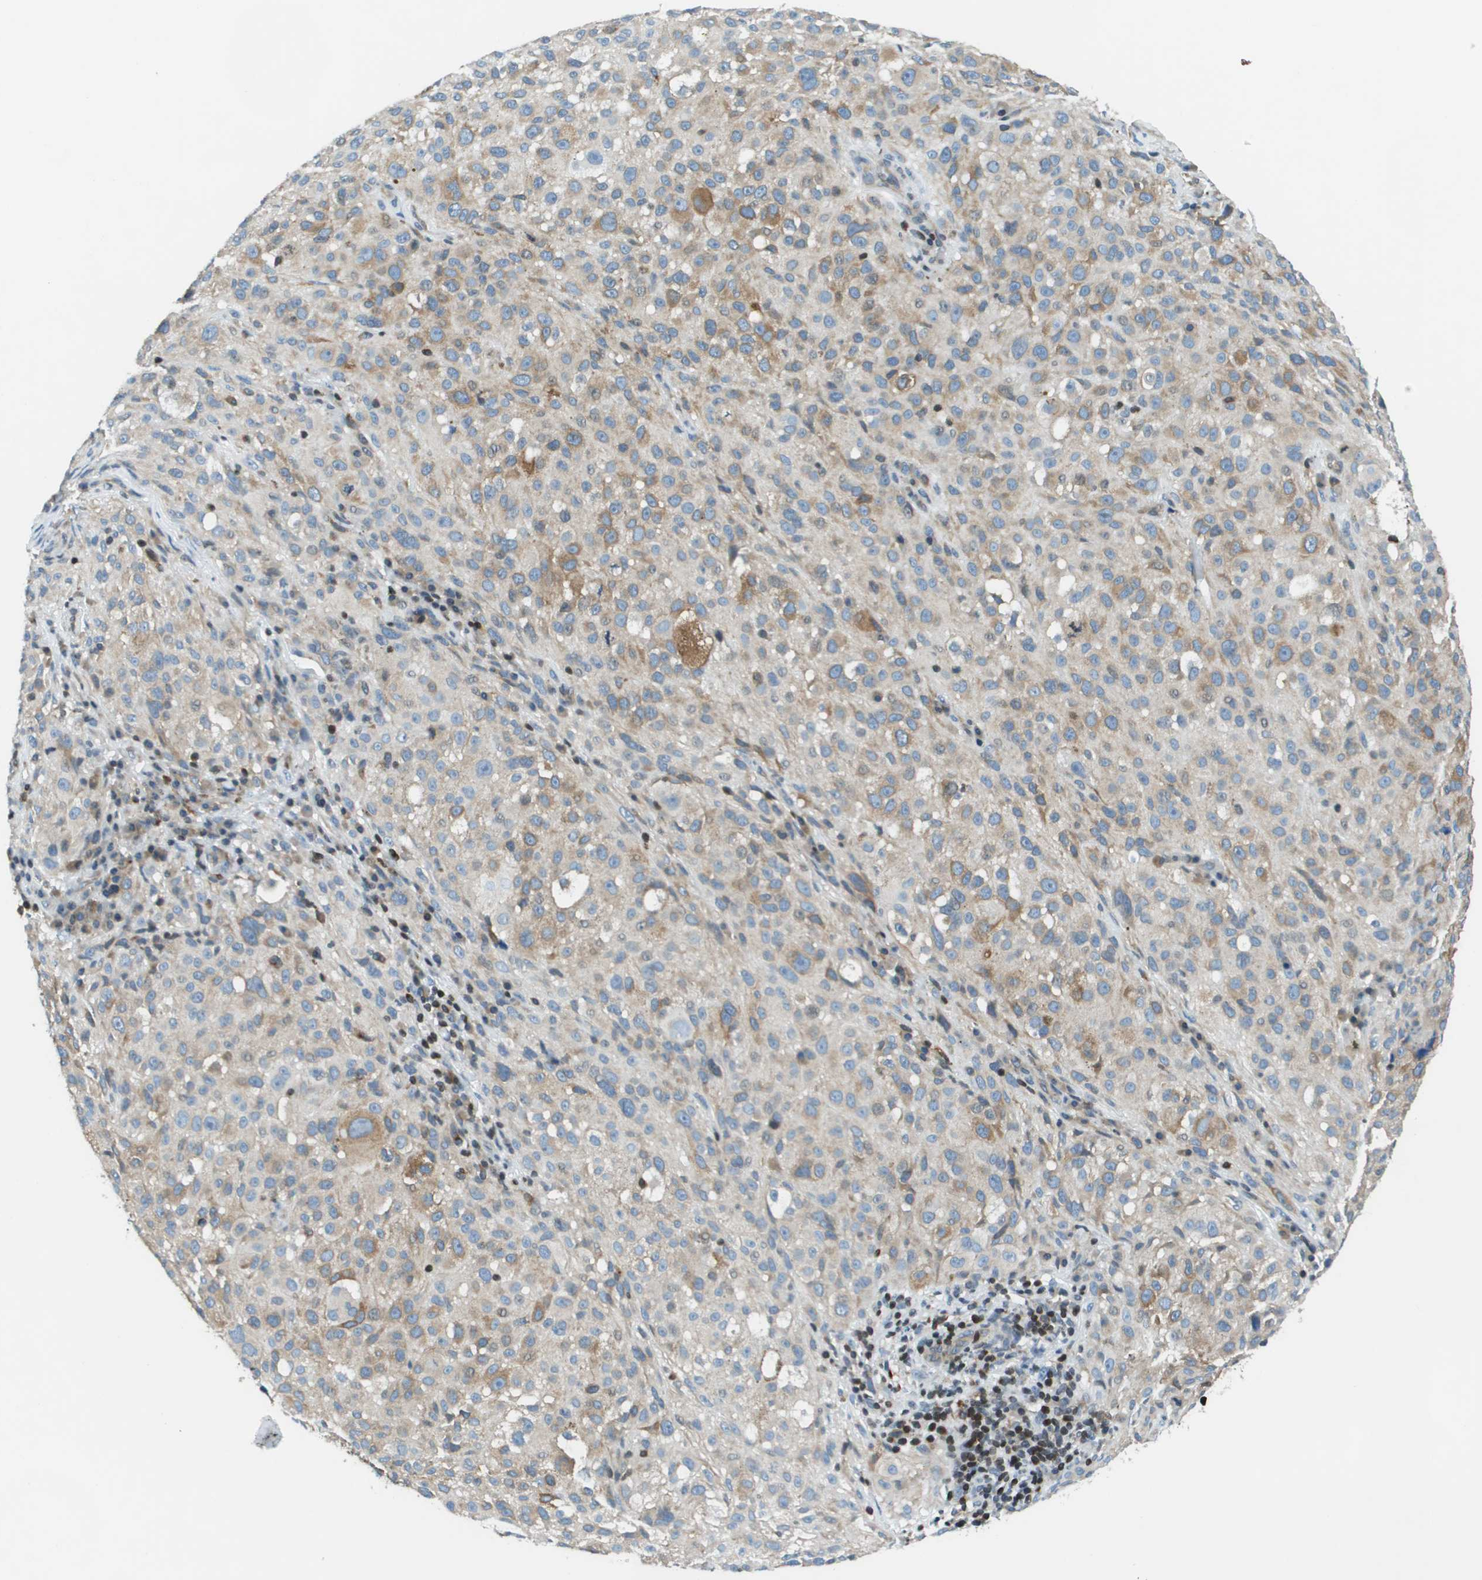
{"staining": {"intensity": "moderate", "quantity": "25%-75%", "location": "cytoplasmic/membranous"}, "tissue": "melanoma", "cell_type": "Tumor cells", "image_type": "cancer", "snomed": [{"axis": "morphology", "description": "Necrosis, NOS"}, {"axis": "morphology", "description": "Malignant melanoma, NOS"}, {"axis": "topography", "description": "Skin"}], "caption": "Approximately 25%-75% of tumor cells in melanoma exhibit moderate cytoplasmic/membranous protein positivity as visualized by brown immunohistochemical staining.", "gene": "ESYT1", "patient": {"sex": "female", "age": 87}}